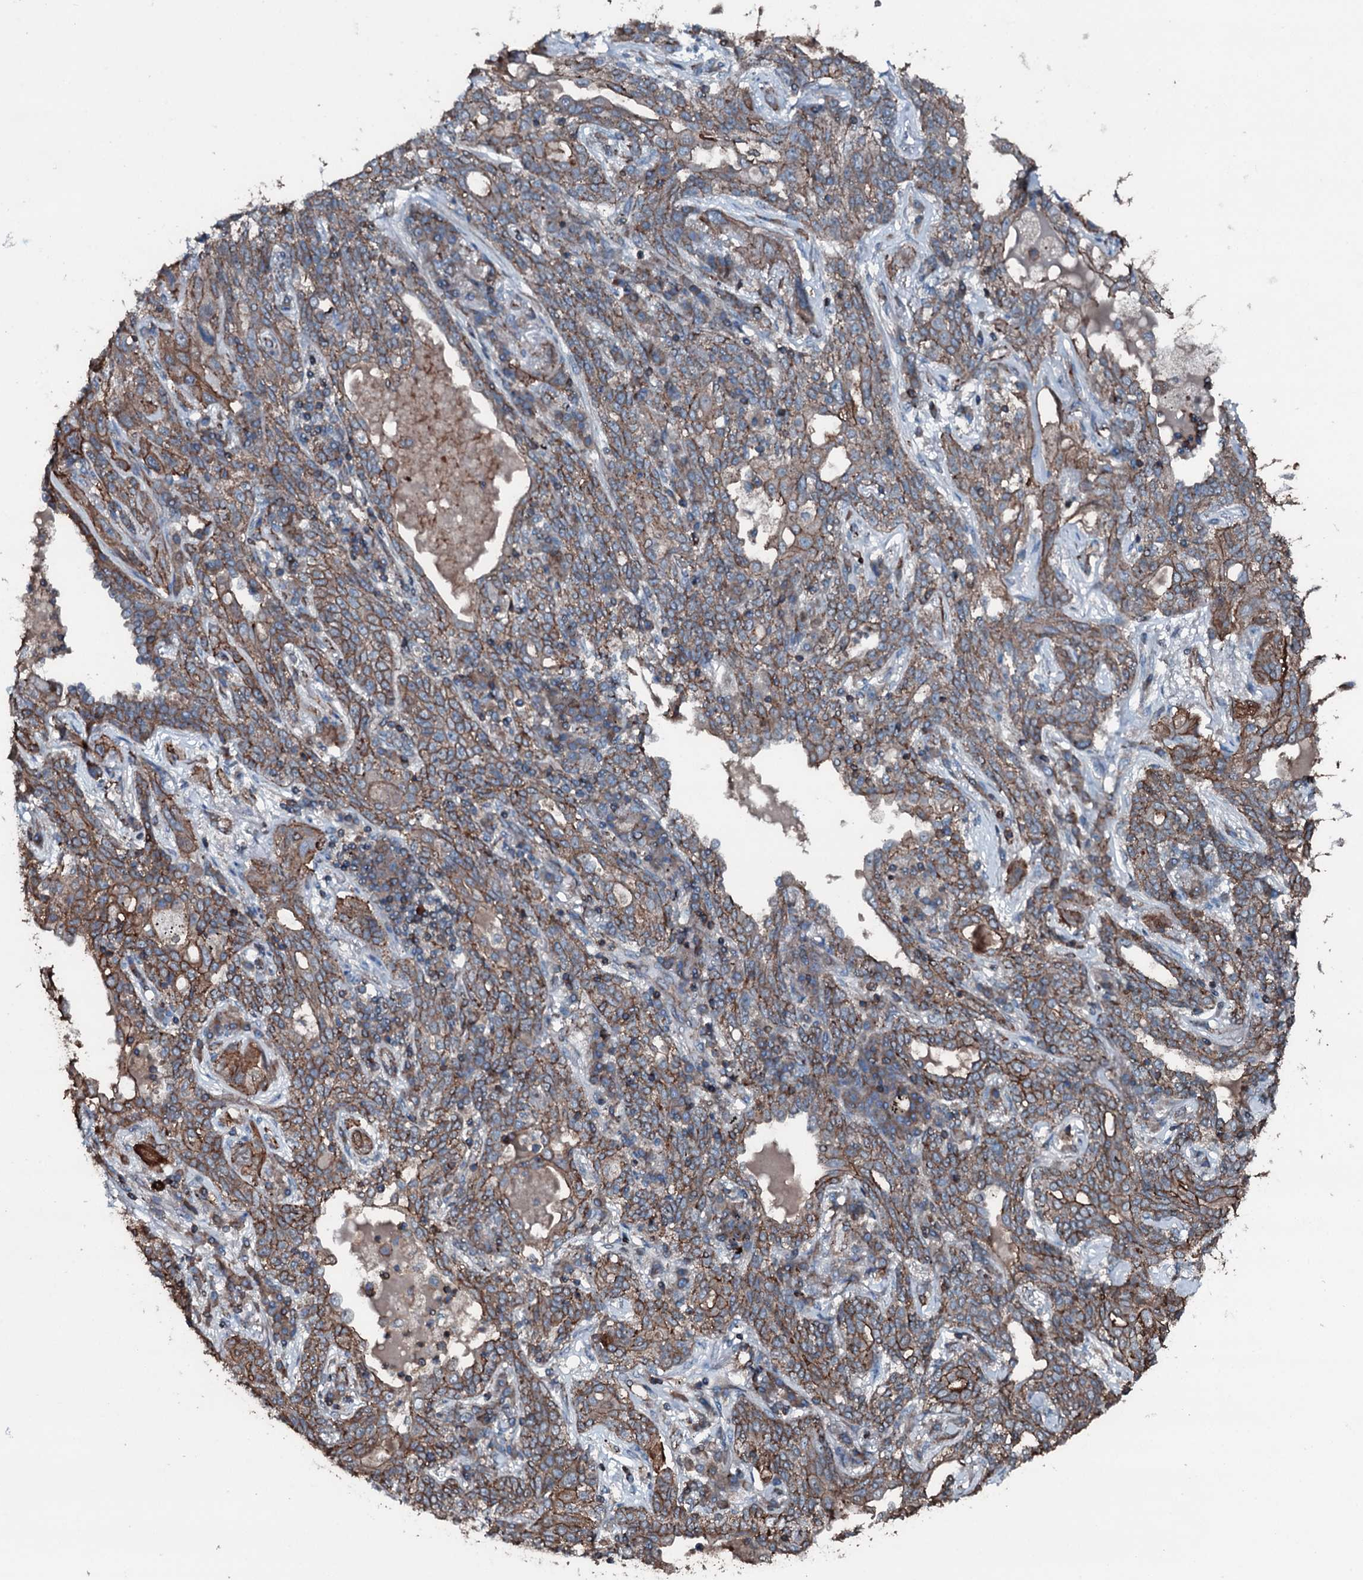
{"staining": {"intensity": "moderate", "quantity": ">75%", "location": "cytoplasmic/membranous"}, "tissue": "lung cancer", "cell_type": "Tumor cells", "image_type": "cancer", "snomed": [{"axis": "morphology", "description": "Squamous cell carcinoma, NOS"}, {"axis": "topography", "description": "Lung"}], "caption": "High-power microscopy captured an immunohistochemistry photomicrograph of lung cancer (squamous cell carcinoma), revealing moderate cytoplasmic/membranous expression in approximately >75% of tumor cells.", "gene": "SLC25A38", "patient": {"sex": "female", "age": 70}}